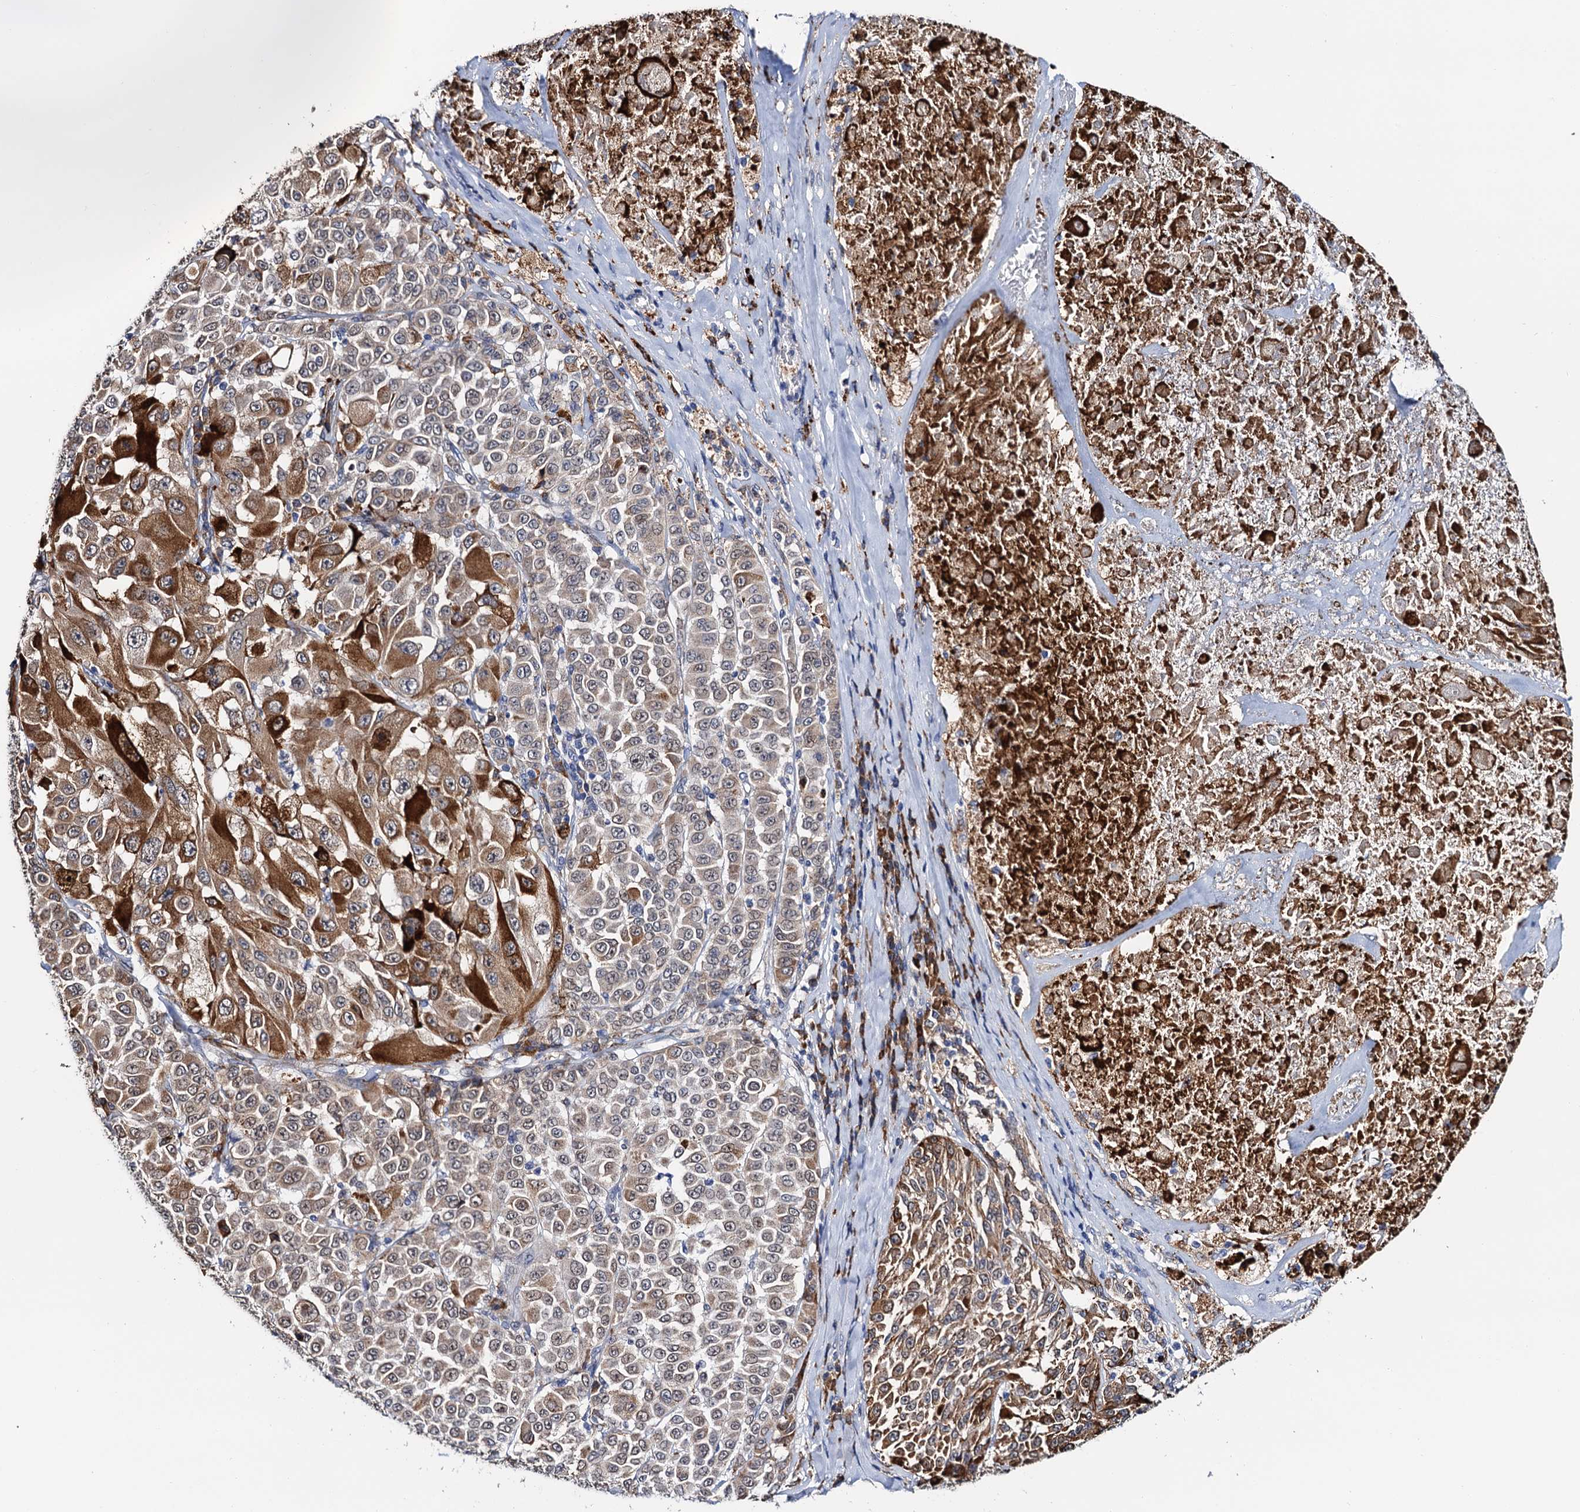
{"staining": {"intensity": "moderate", "quantity": ">75%", "location": "cytoplasmic/membranous"}, "tissue": "melanoma", "cell_type": "Tumor cells", "image_type": "cancer", "snomed": [{"axis": "morphology", "description": "Malignant melanoma, Metastatic site"}, {"axis": "topography", "description": "Lymph node"}], "caption": "This image reveals malignant melanoma (metastatic site) stained with immunohistochemistry to label a protein in brown. The cytoplasmic/membranous of tumor cells show moderate positivity for the protein. Nuclei are counter-stained blue.", "gene": "SLC7A10", "patient": {"sex": "male", "age": 62}}